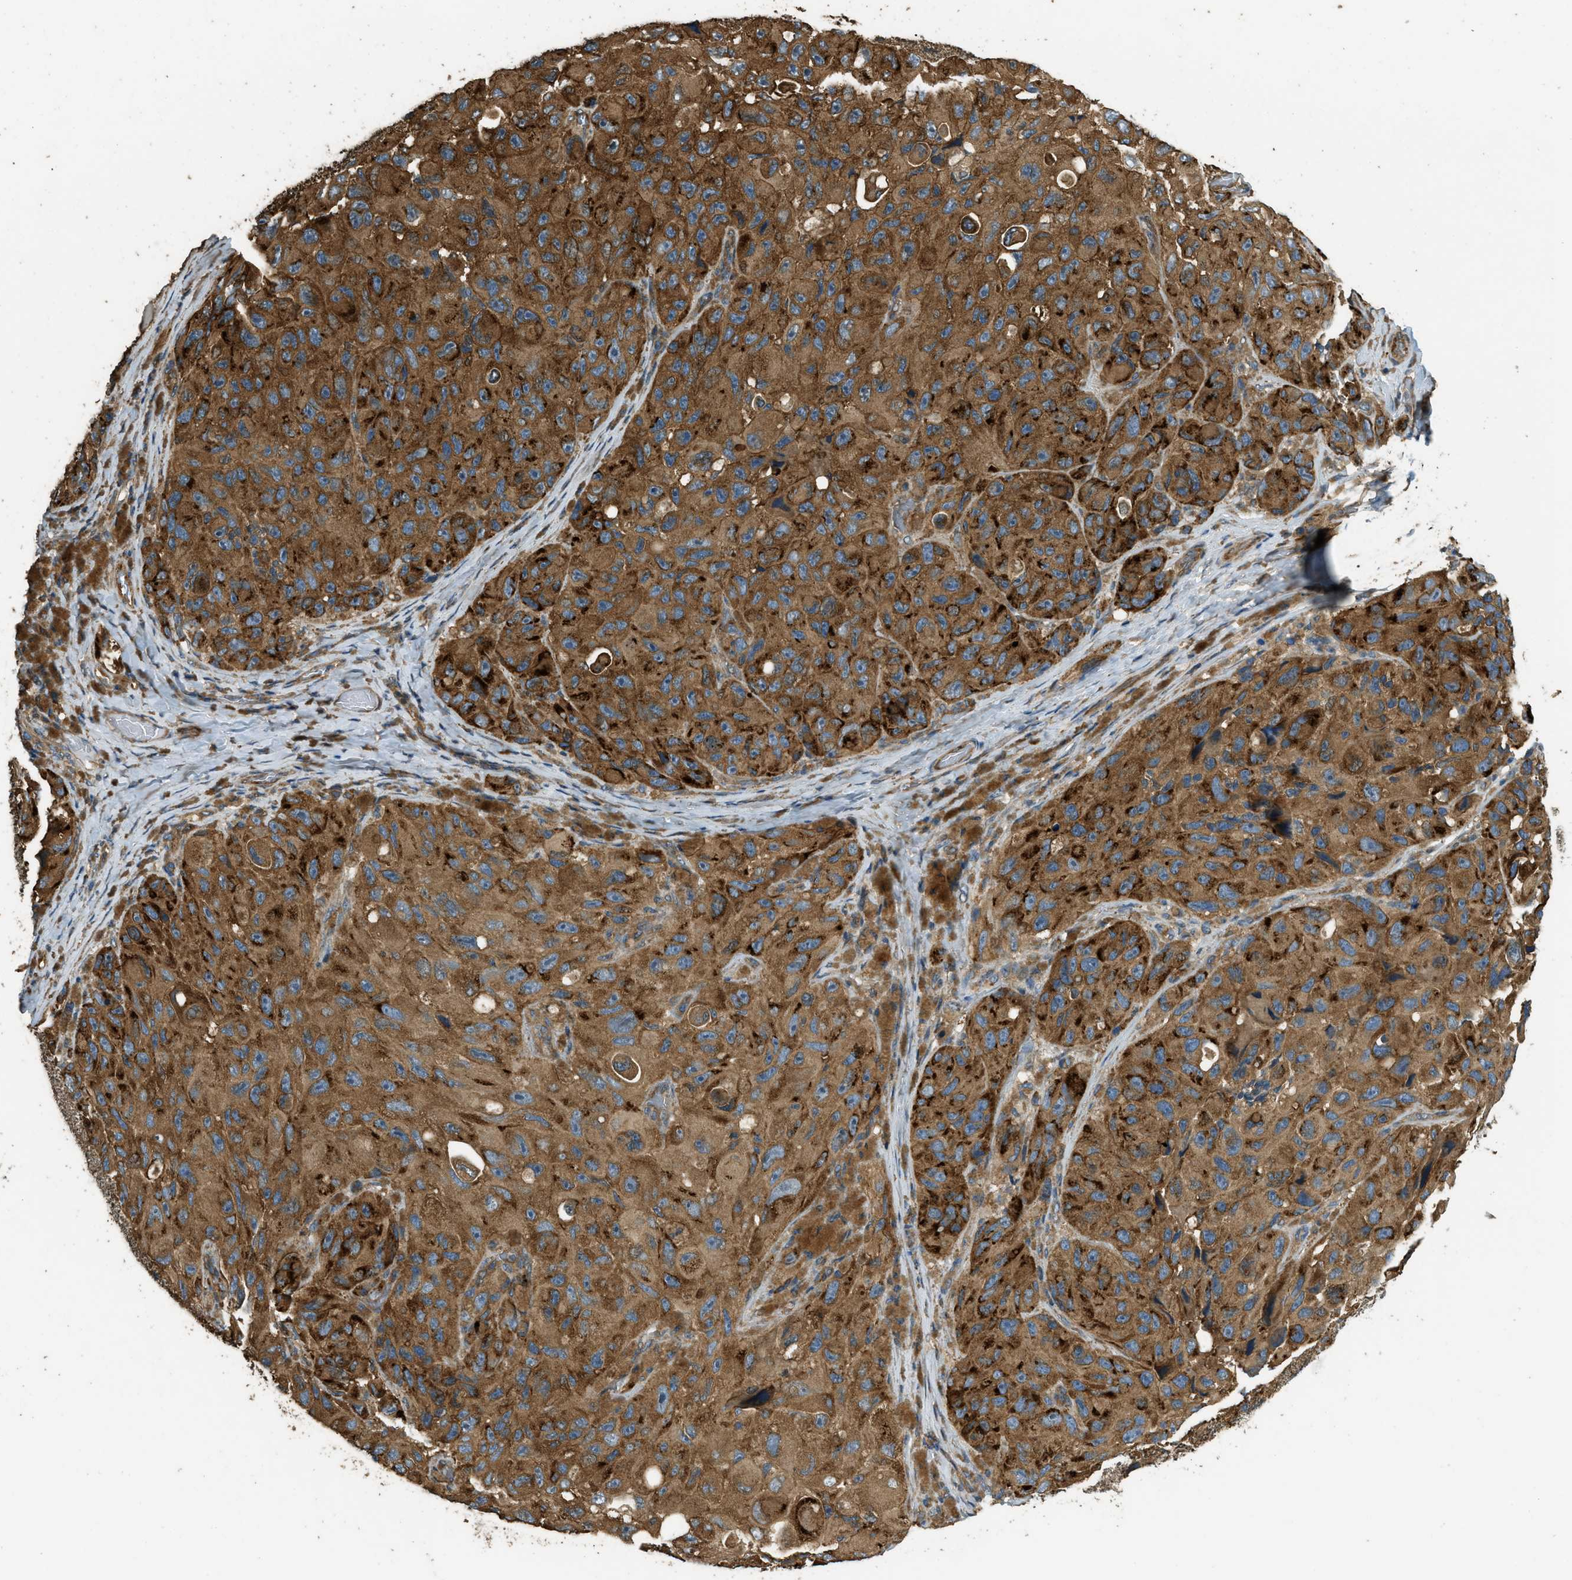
{"staining": {"intensity": "strong", "quantity": ">75%", "location": "cytoplasmic/membranous"}, "tissue": "melanoma", "cell_type": "Tumor cells", "image_type": "cancer", "snomed": [{"axis": "morphology", "description": "Malignant melanoma, NOS"}, {"axis": "topography", "description": "Skin"}], "caption": "Approximately >75% of tumor cells in malignant melanoma exhibit strong cytoplasmic/membranous protein staining as visualized by brown immunohistochemical staining.", "gene": "MARS1", "patient": {"sex": "female", "age": 73}}